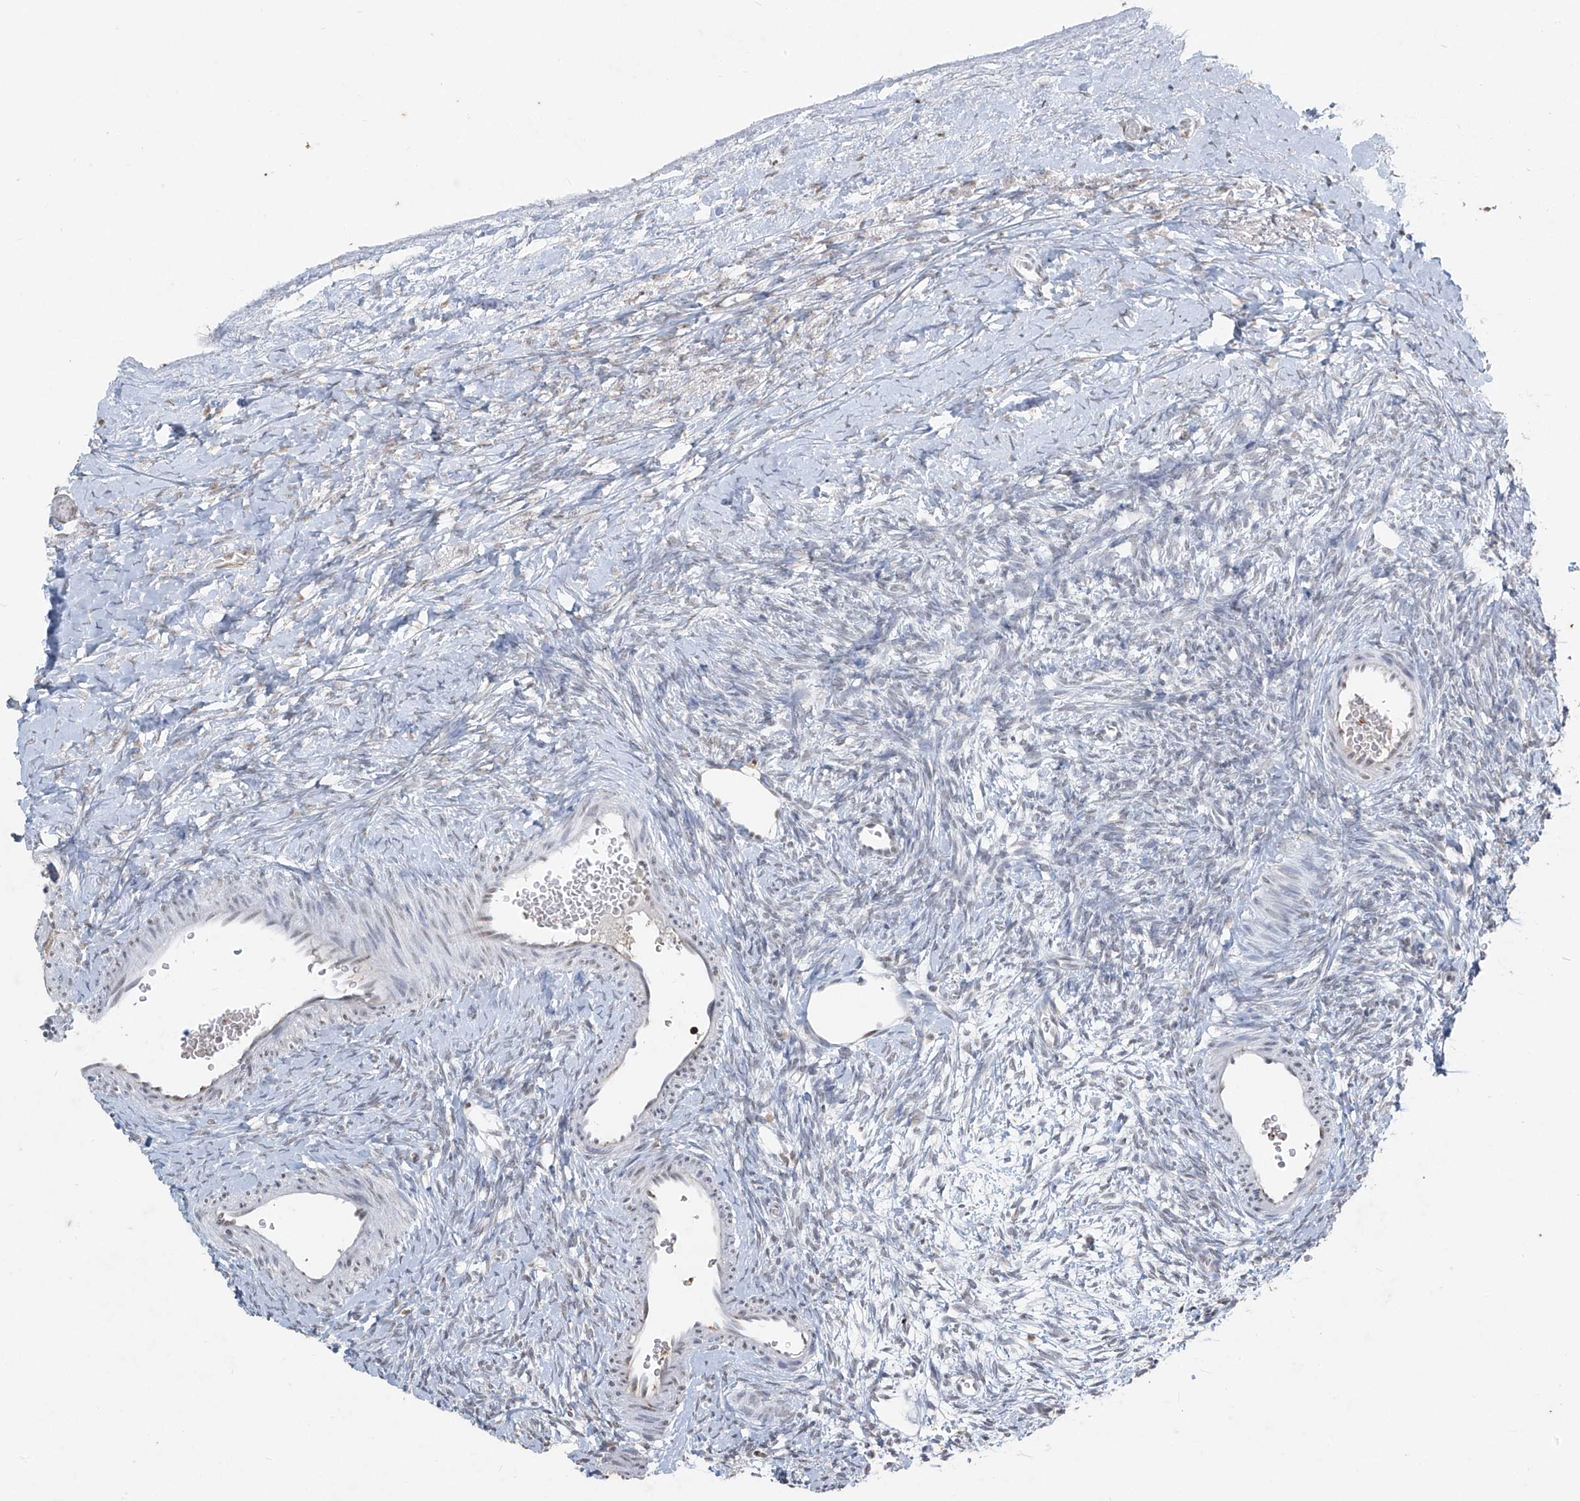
{"staining": {"intensity": "negative", "quantity": "none", "location": "none"}, "tissue": "ovary", "cell_type": "Ovarian stroma cells", "image_type": "normal", "snomed": [{"axis": "morphology", "description": "Normal tissue, NOS"}, {"axis": "morphology", "description": "Developmental malformation"}, {"axis": "topography", "description": "Ovary"}], "caption": "DAB immunohistochemical staining of normal ovary reveals no significant staining in ovarian stroma cells. Brightfield microscopy of immunohistochemistry (IHC) stained with DAB (3,3'-diaminobenzidine) (brown) and hematoxylin (blue), captured at high magnification.", "gene": "TFEC", "patient": {"sex": "female", "age": 39}}